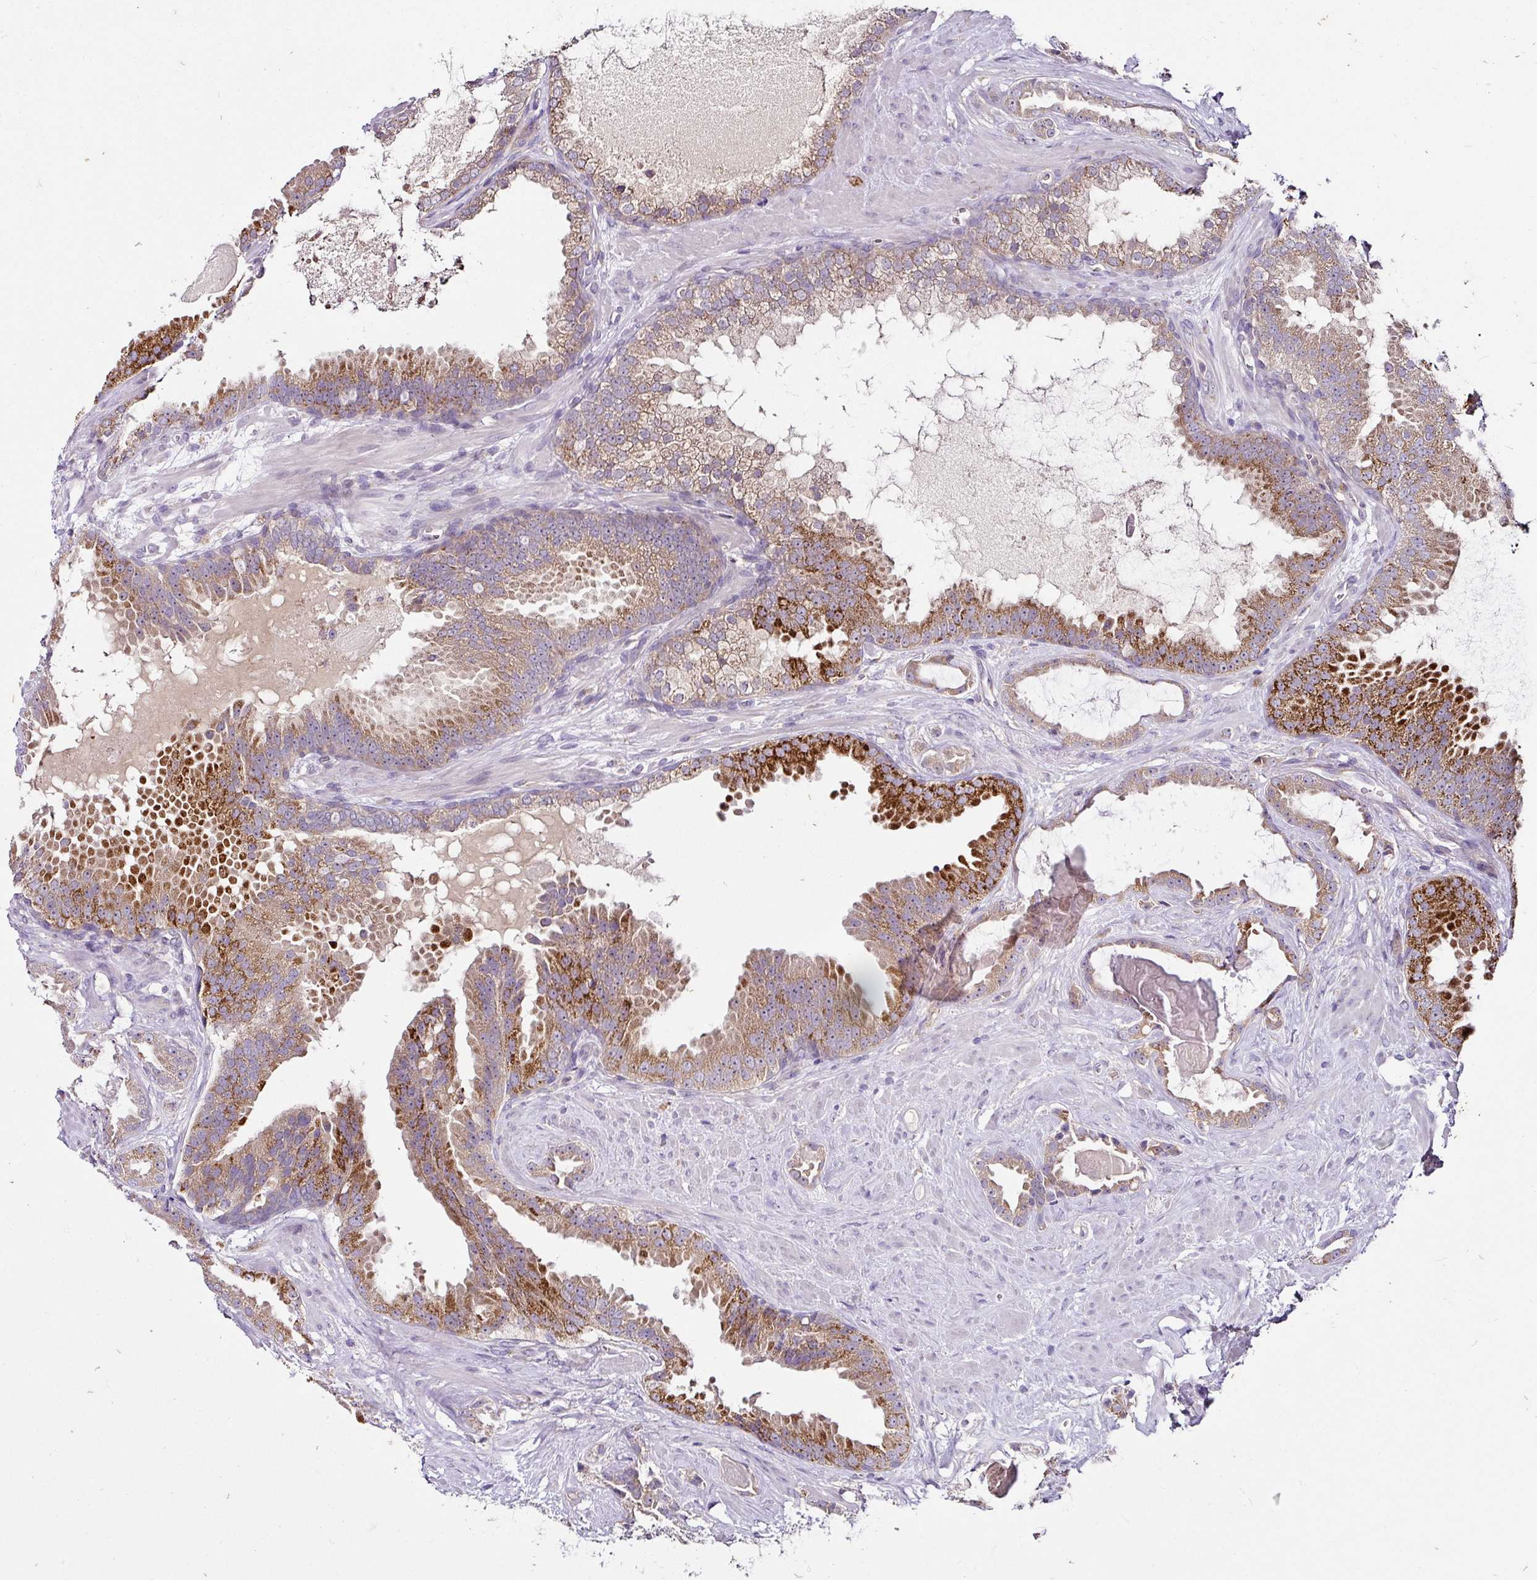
{"staining": {"intensity": "strong", "quantity": "25%-75%", "location": "cytoplasmic/membranous"}, "tissue": "prostate cancer", "cell_type": "Tumor cells", "image_type": "cancer", "snomed": [{"axis": "morphology", "description": "Adenocarcinoma, Low grade"}, {"axis": "topography", "description": "Prostate"}], "caption": "Protein expression analysis of human prostate cancer reveals strong cytoplasmic/membranous positivity in about 25%-75% of tumor cells. Nuclei are stained in blue.", "gene": "SKIC2", "patient": {"sex": "male", "age": 62}}